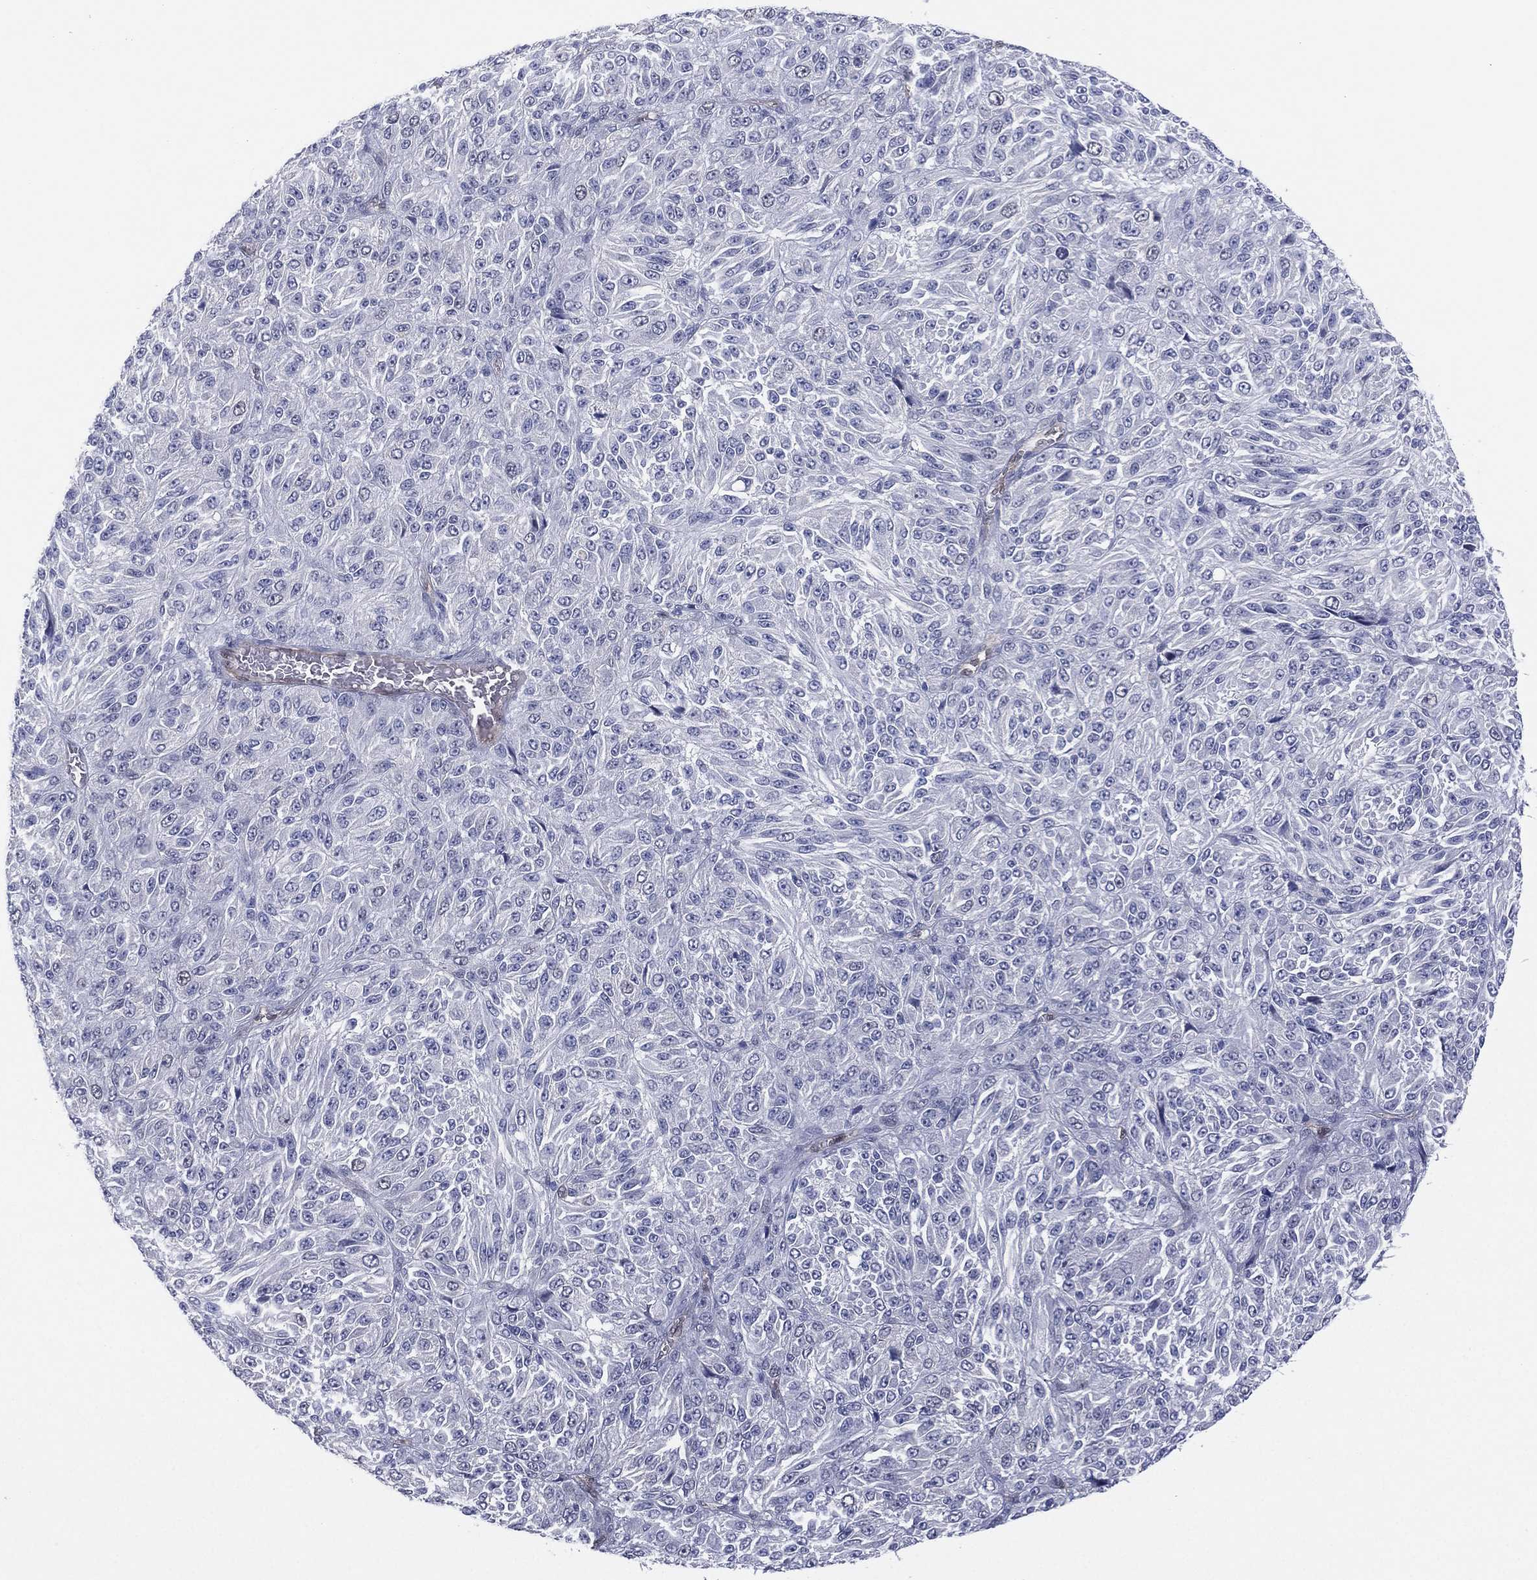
{"staining": {"intensity": "negative", "quantity": "none", "location": "none"}, "tissue": "melanoma", "cell_type": "Tumor cells", "image_type": "cancer", "snomed": [{"axis": "morphology", "description": "Malignant melanoma, Metastatic site"}, {"axis": "topography", "description": "Brain"}], "caption": "This is an immunohistochemistry (IHC) image of malignant melanoma (metastatic site). There is no staining in tumor cells.", "gene": "DDAH1", "patient": {"sex": "female", "age": 56}}